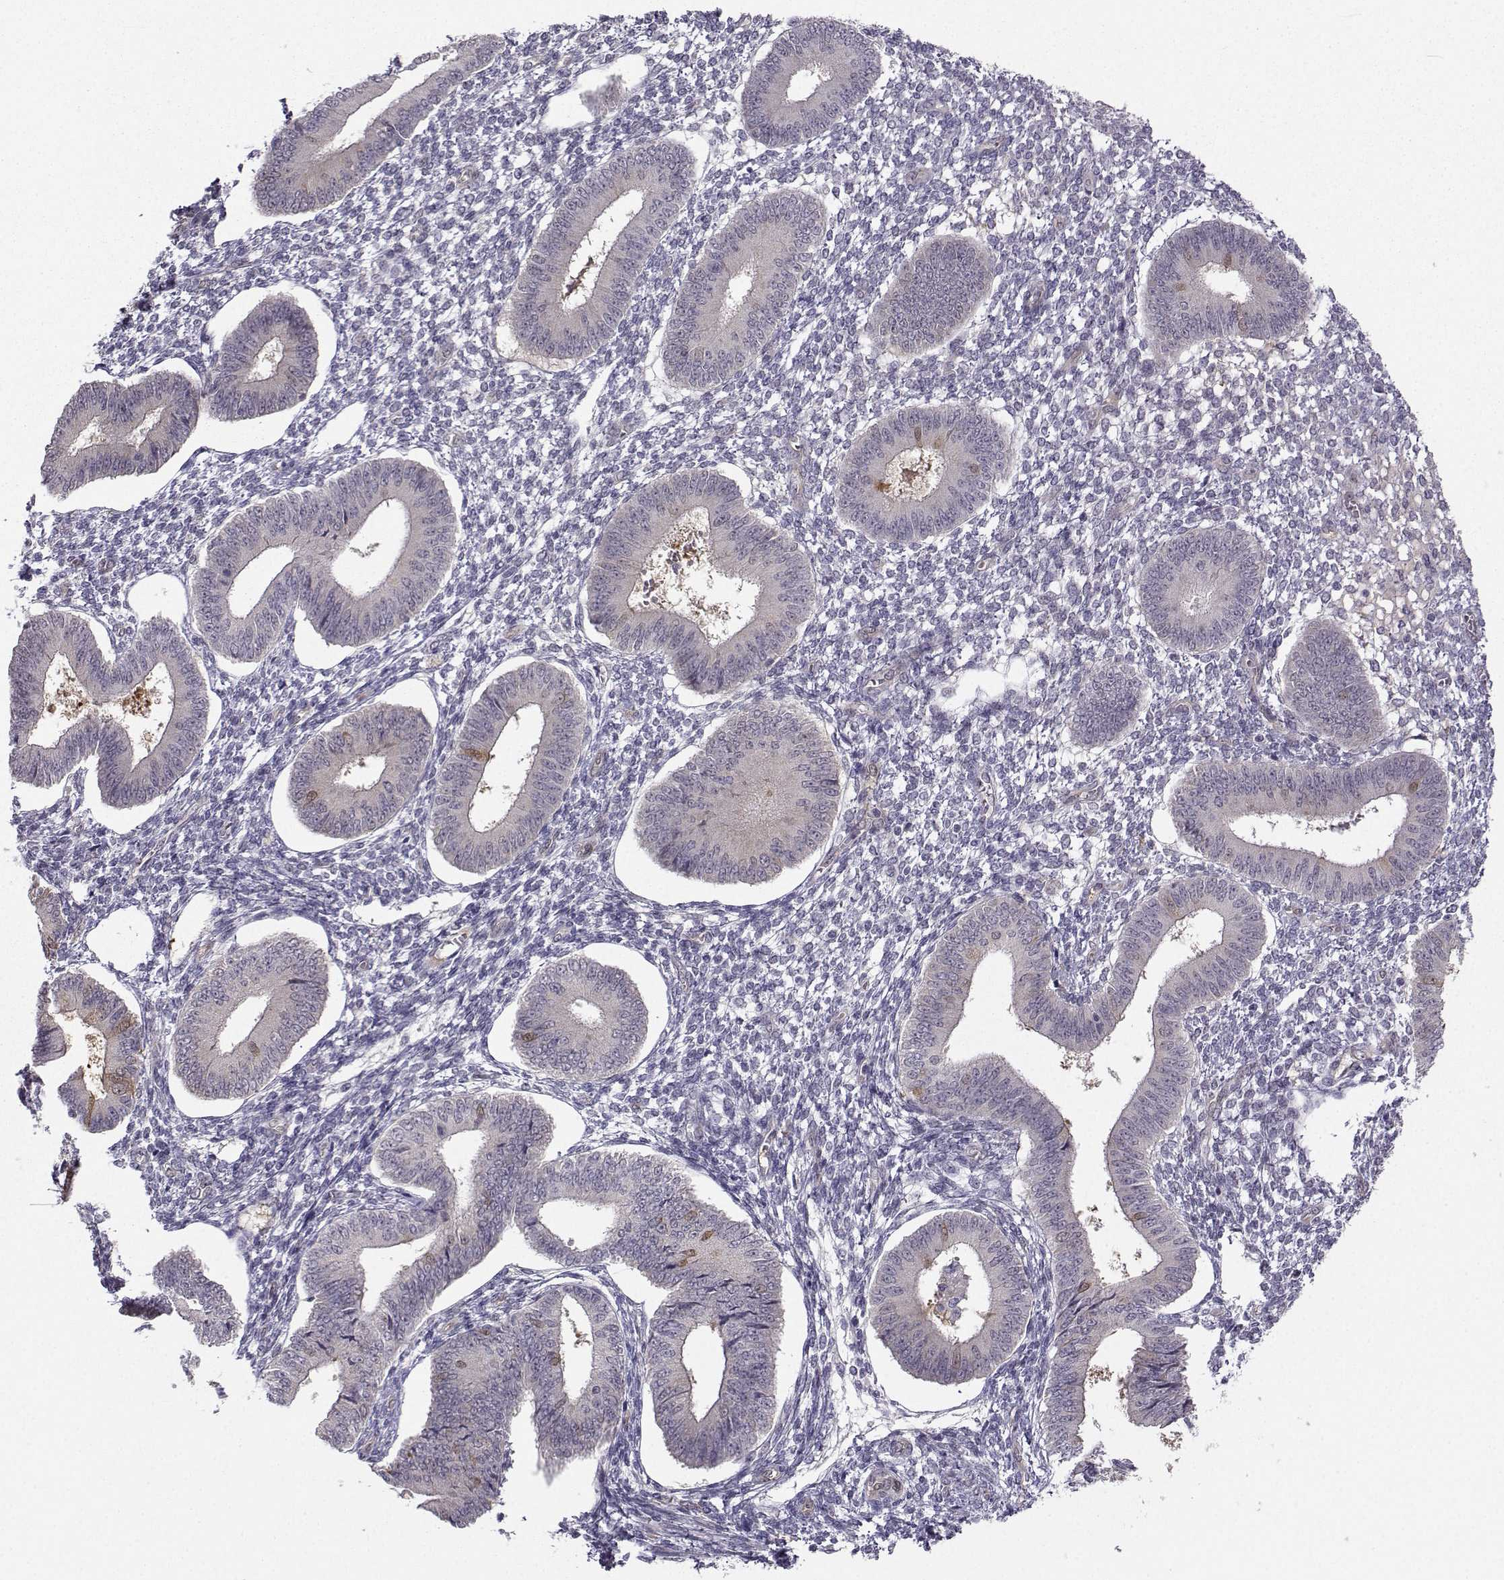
{"staining": {"intensity": "negative", "quantity": "none", "location": "none"}, "tissue": "endometrium", "cell_type": "Cells in endometrial stroma", "image_type": "normal", "snomed": [{"axis": "morphology", "description": "Normal tissue, NOS"}, {"axis": "topography", "description": "Endometrium"}], "caption": "Immunohistochemistry (IHC) micrograph of benign endometrium: human endometrium stained with DAB (3,3'-diaminobenzidine) displays no significant protein expression in cells in endometrial stroma.", "gene": "NQO1", "patient": {"sex": "female", "age": 42}}